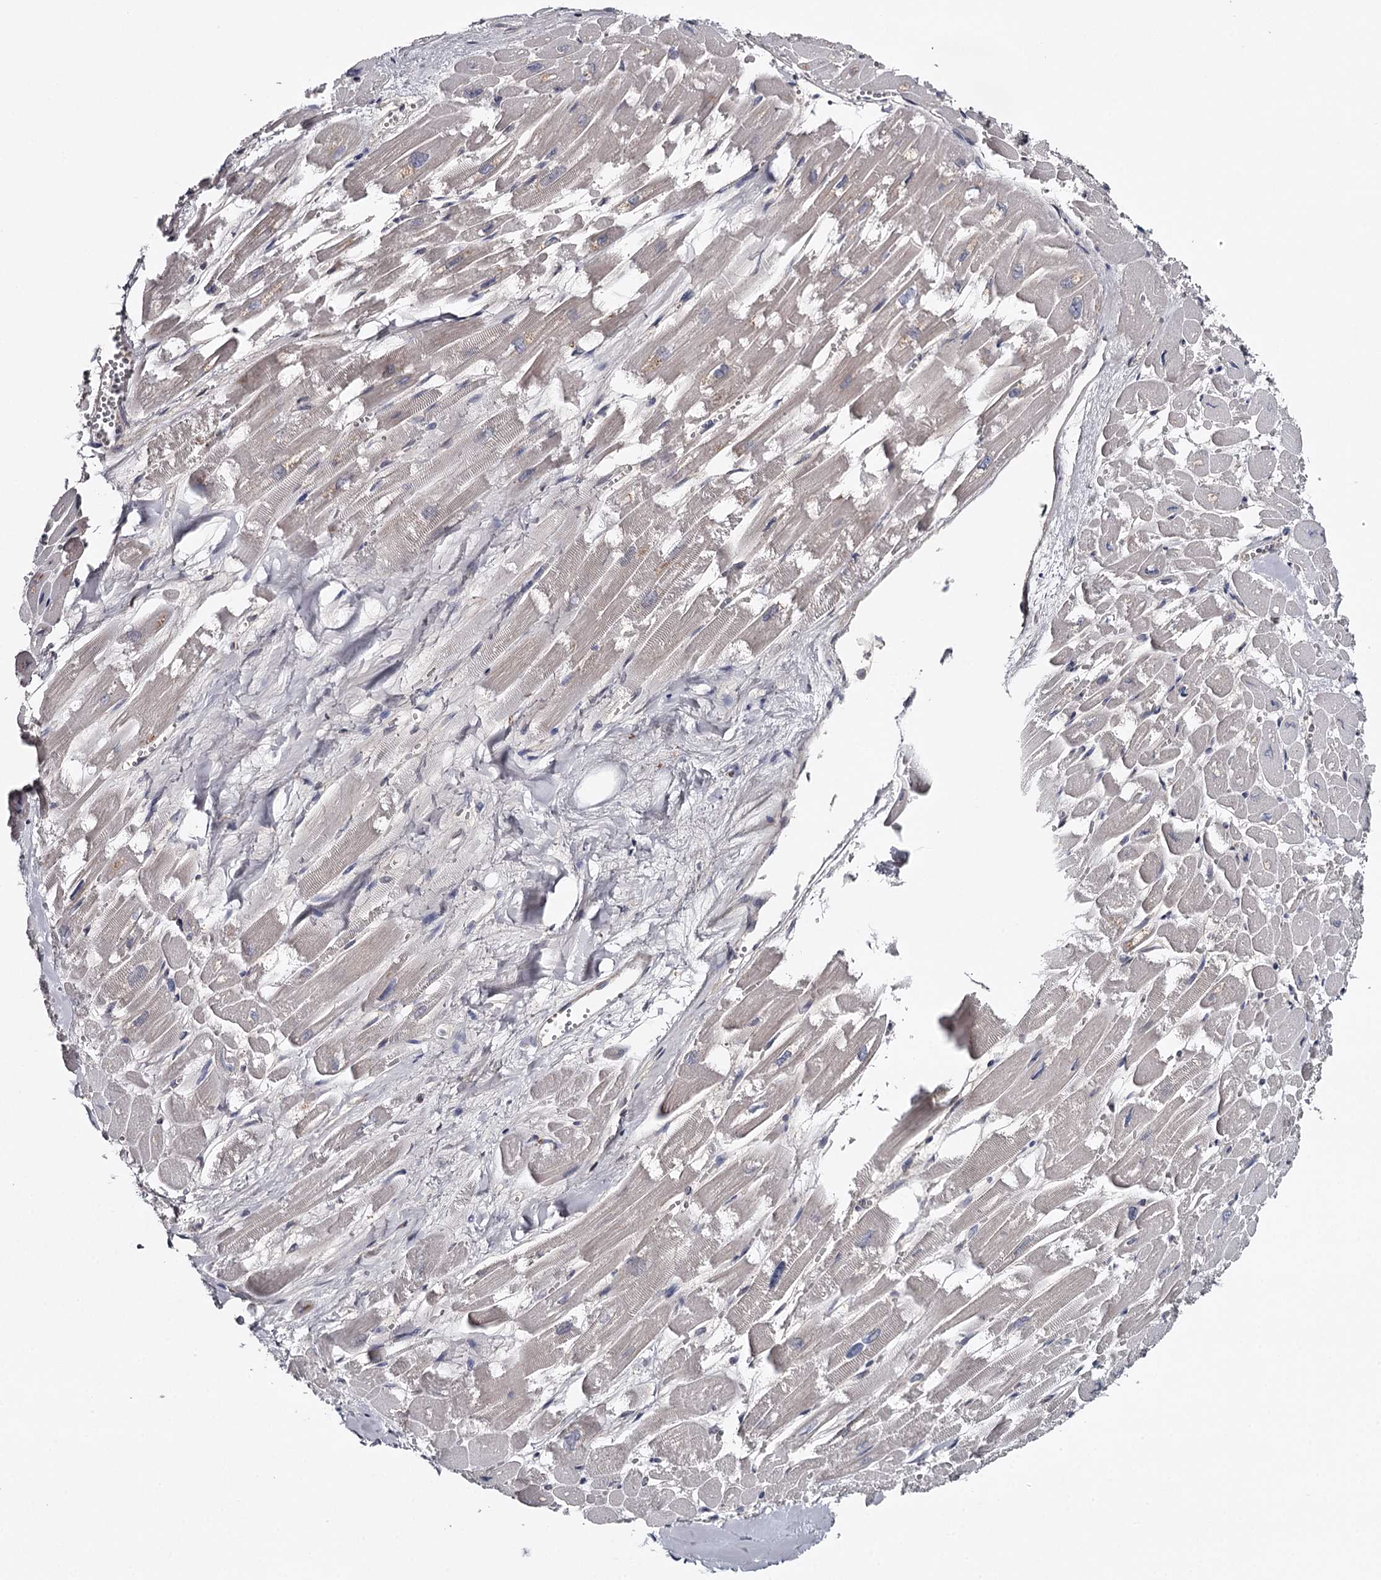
{"staining": {"intensity": "moderate", "quantity": "25%-75%", "location": "cytoplasmic/membranous,nuclear"}, "tissue": "heart muscle", "cell_type": "Cardiomyocytes", "image_type": "normal", "snomed": [{"axis": "morphology", "description": "Normal tissue, NOS"}, {"axis": "topography", "description": "Heart"}], "caption": "Immunohistochemical staining of normal heart muscle reveals medium levels of moderate cytoplasmic/membranous,nuclear expression in approximately 25%-75% of cardiomyocytes. The staining was performed using DAB (3,3'-diaminobenzidine), with brown indicating positive protein expression. Nuclei are stained blue with hematoxylin.", "gene": "GTSF1", "patient": {"sex": "male", "age": 54}}